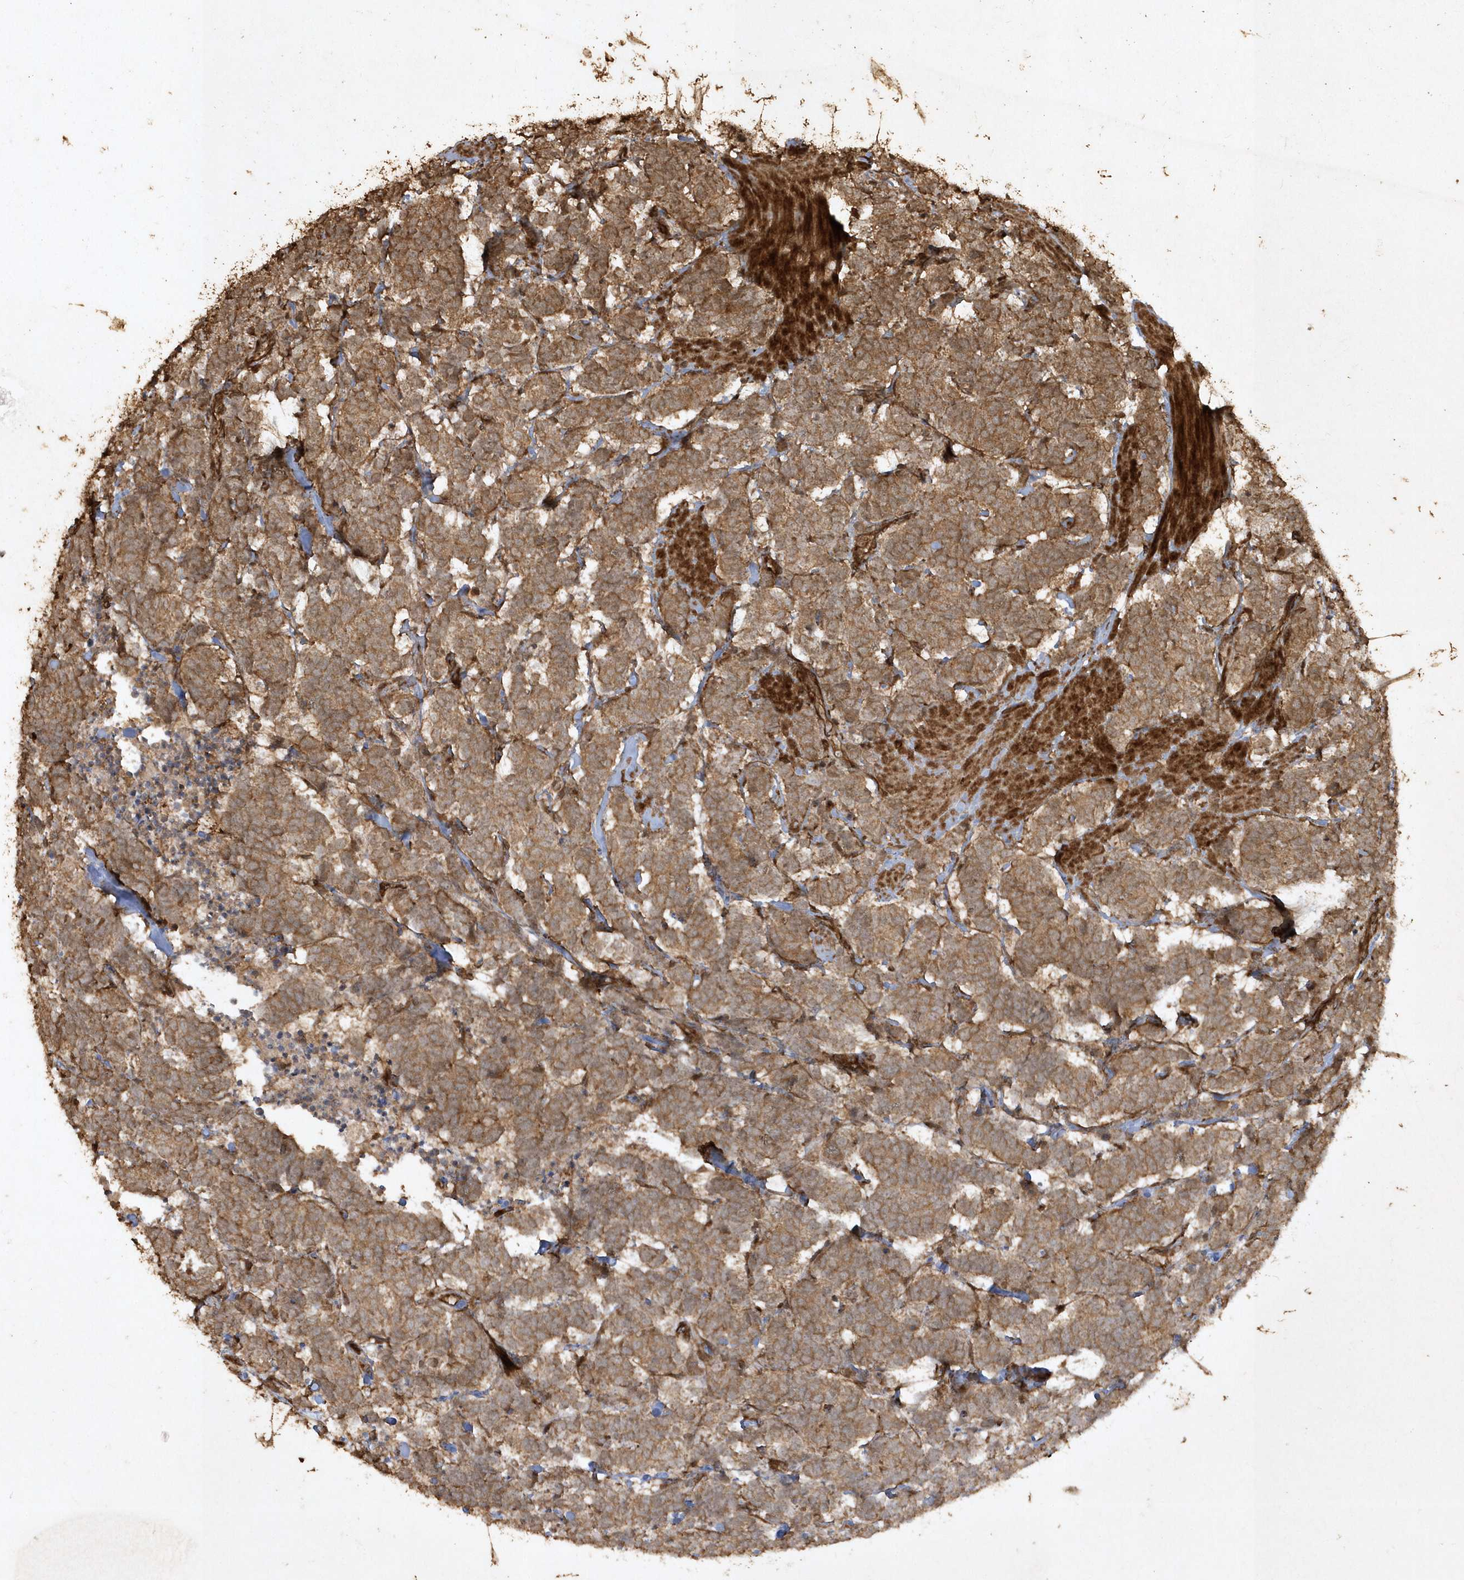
{"staining": {"intensity": "moderate", "quantity": ">75%", "location": "cytoplasmic/membranous"}, "tissue": "carcinoid", "cell_type": "Tumor cells", "image_type": "cancer", "snomed": [{"axis": "morphology", "description": "Carcinoma, NOS"}, {"axis": "morphology", "description": "Carcinoid, malignant, NOS"}, {"axis": "topography", "description": "Urinary bladder"}], "caption": "Protein expression analysis of carcinoid (malignant) demonstrates moderate cytoplasmic/membranous staining in about >75% of tumor cells.", "gene": "AVPI1", "patient": {"sex": "male", "age": 57}}